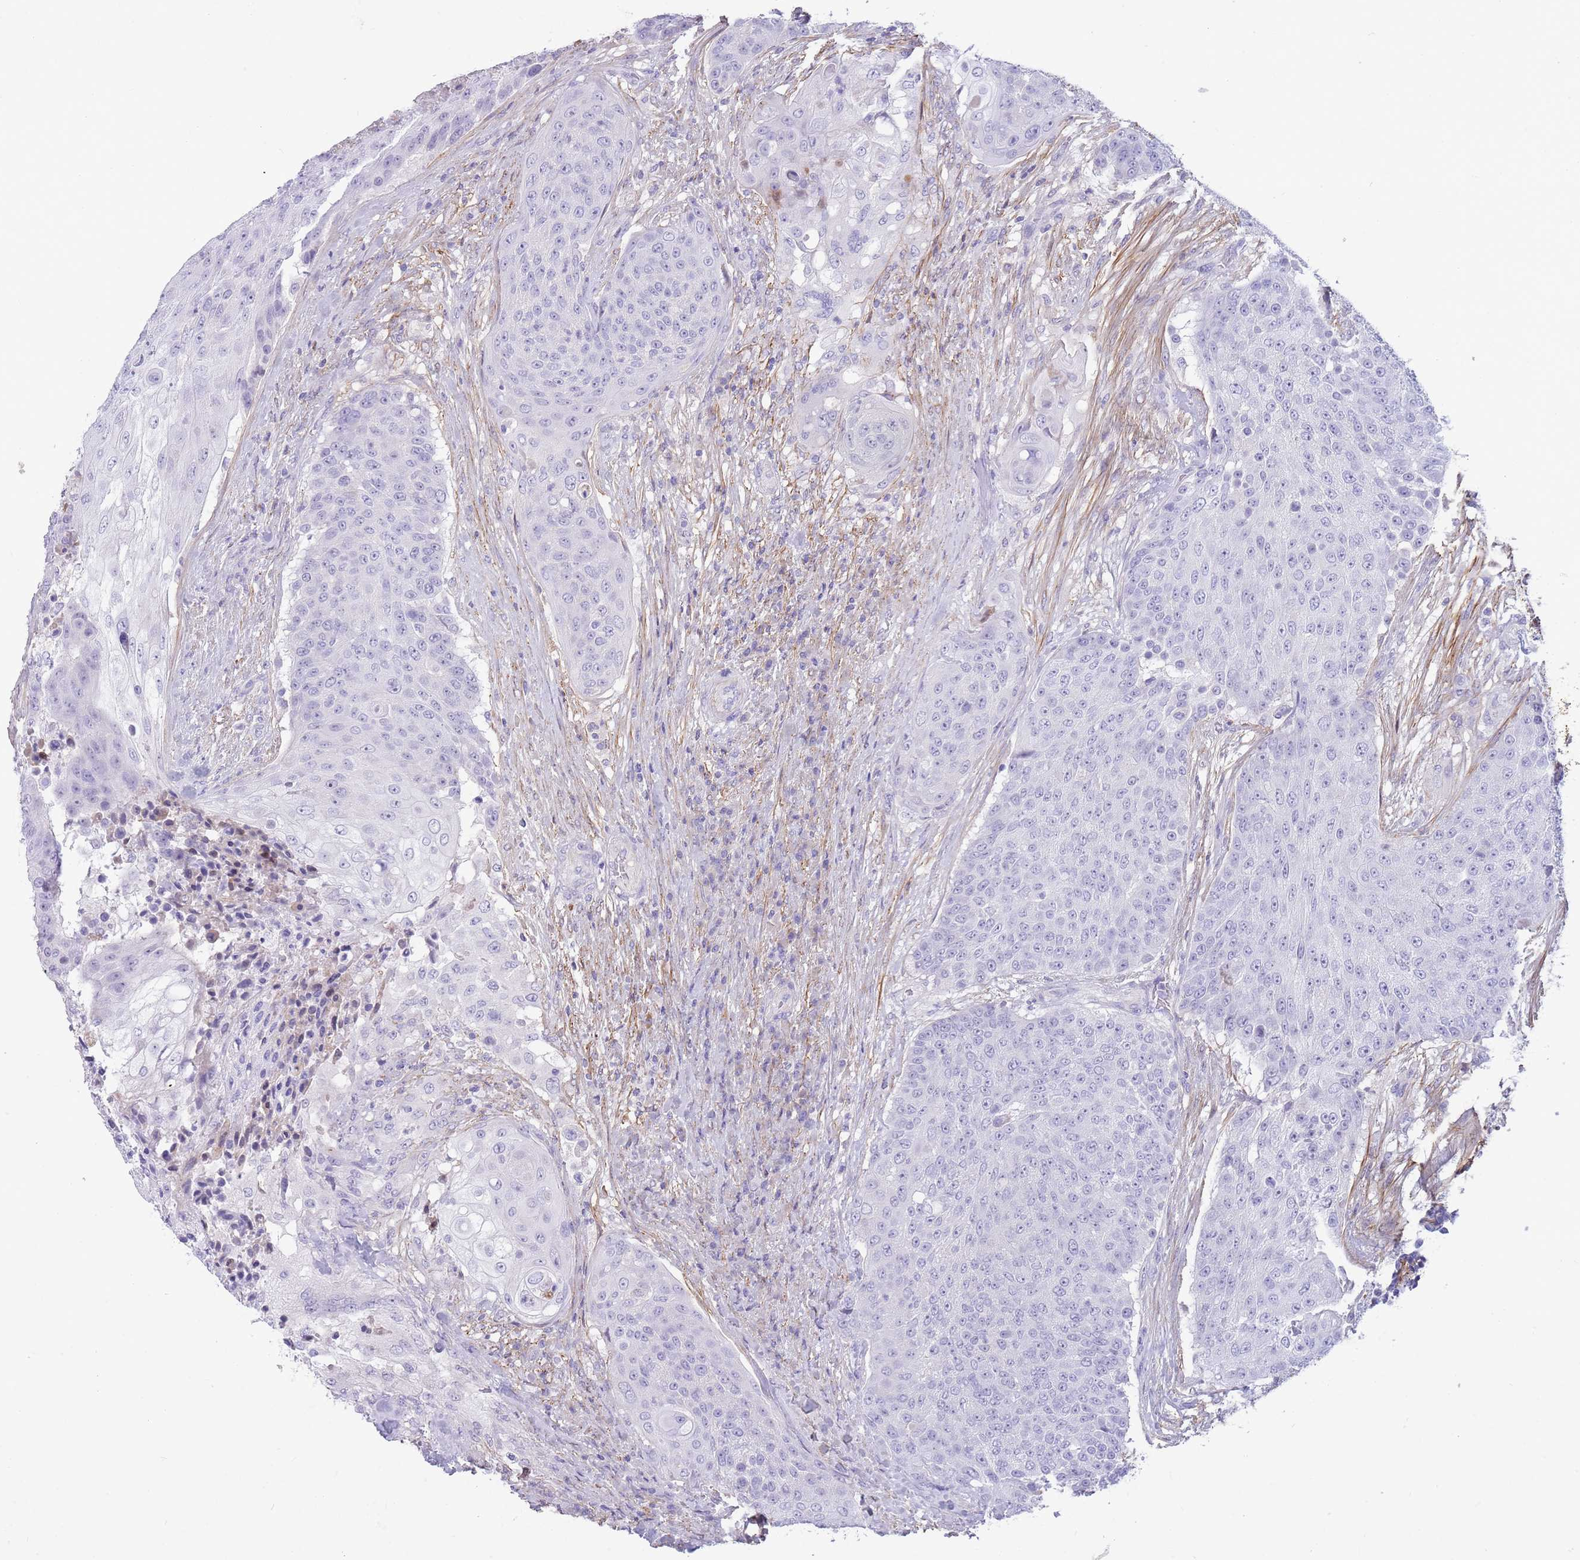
{"staining": {"intensity": "negative", "quantity": "none", "location": "none"}, "tissue": "urothelial cancer", "cell_type": "Tumor cells", "image_type": "cancer", "snomed": [{"axis": "morphology", "description": "Urothelial carcinoma, High grade"}, {"axis": "topography", "description": "Urinary bladder"}], "caption": "Immunohistochemistry (IHC) histopathology image of neoplastic tissue: human high-grade urothelial carcinoma stained with DAB (3,3'-diaminobenzidine) reveals no significant protein staining in tumor cells.", "gene": "LEPROTL1", "patient": {"sex": "female", "age": 63}}